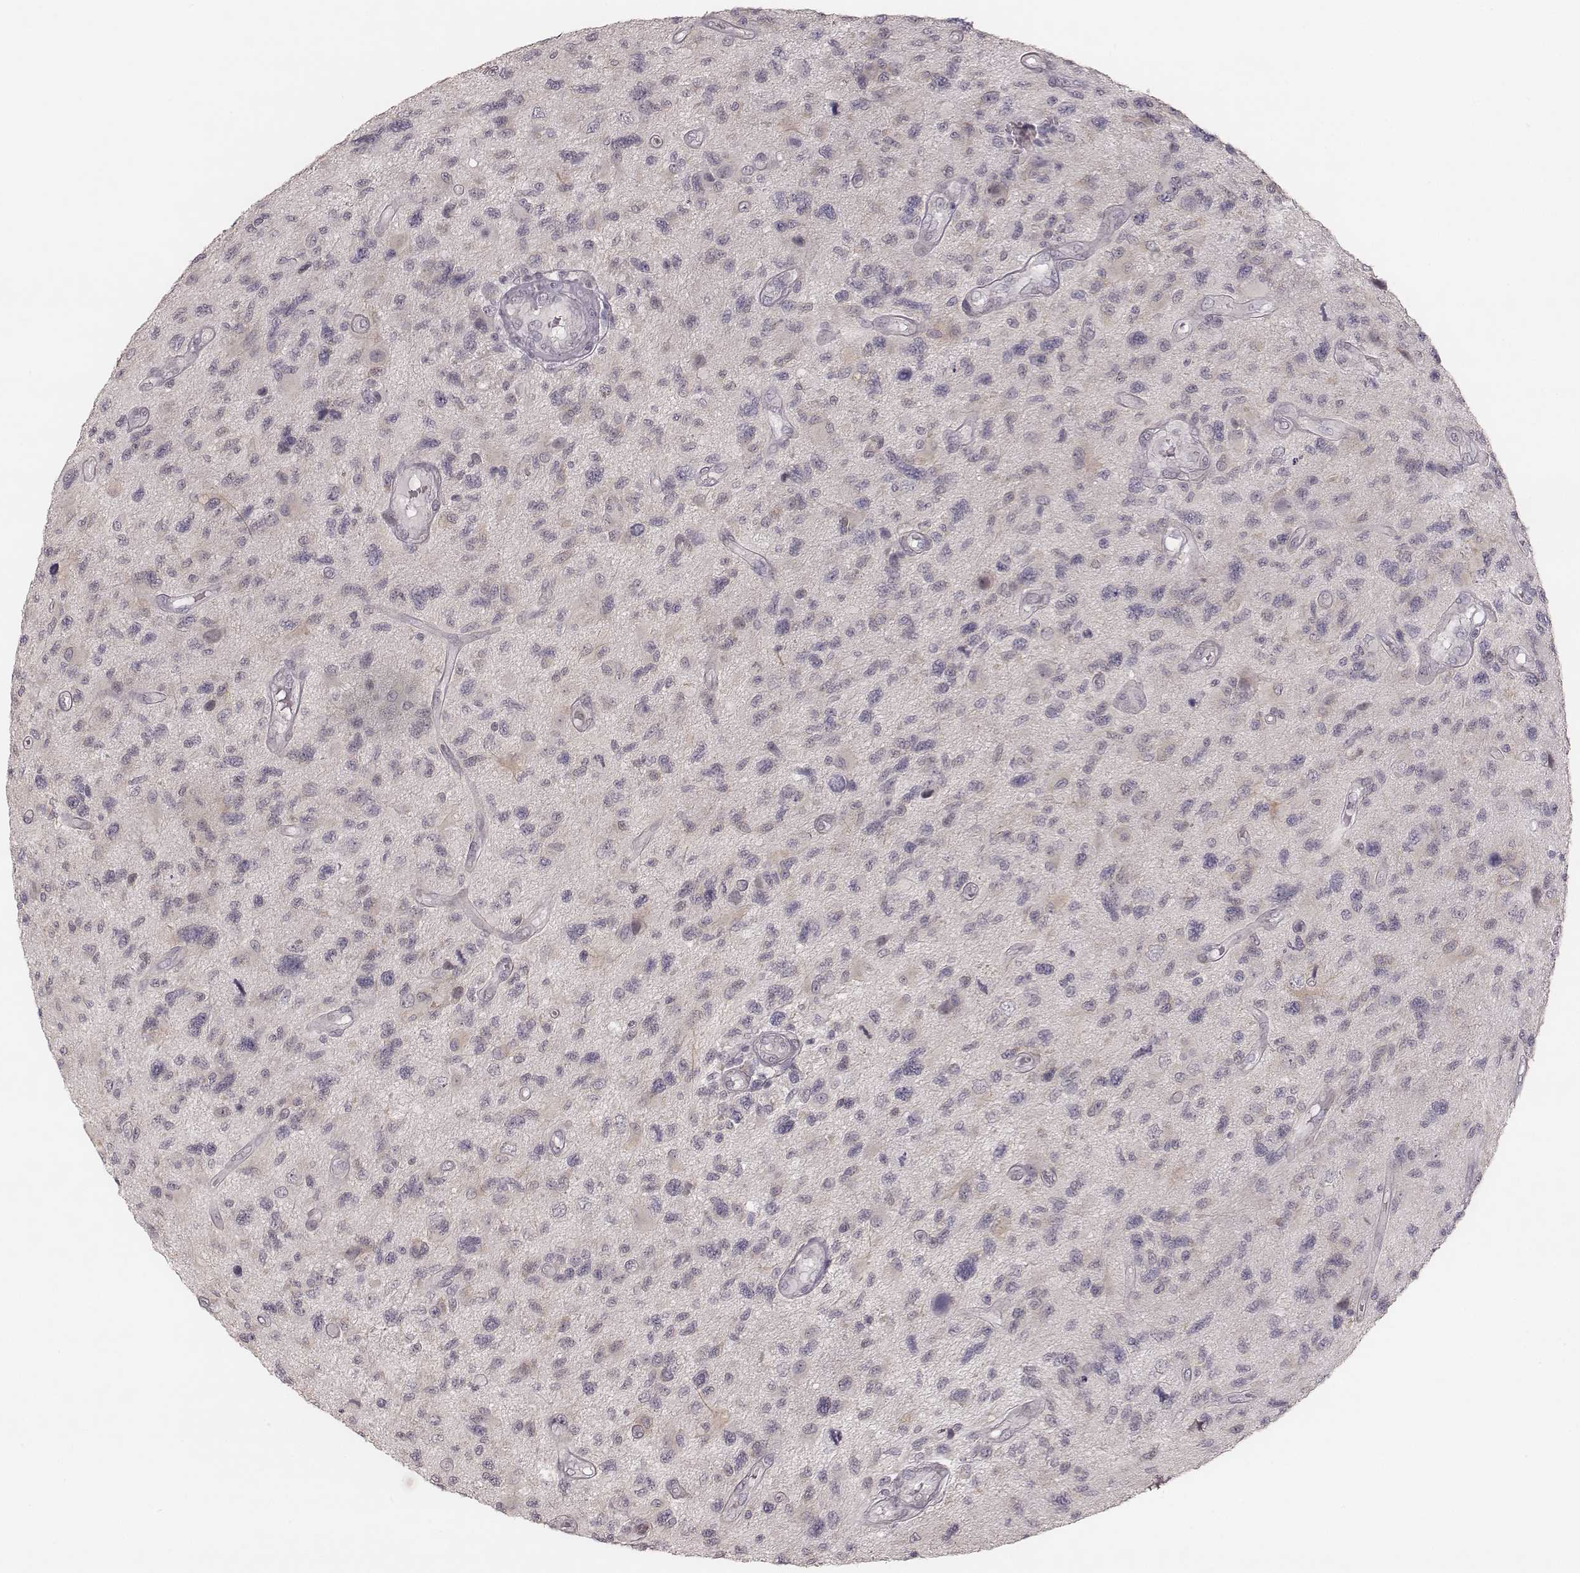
{"staining": {"intensity": "negative", "quantity": "none", "location": "none"}, "tissue": "glioma", "cell_type": "Tumor cells", "image_type": "cancer", "snomed": [{"axis": "morphology", "description": "Glioma, malignant, NOS"}, {"axis": "morphology", "description": "Glioma, malignant, High grade"}, {"axis": "topography", "description": "Brain"}], "caption": "Immunohistochemical staining of glioma reveals no significant staining in tumor cells.", "gene": "ACACB", "patient": {"sex": "female", "age": 71}}